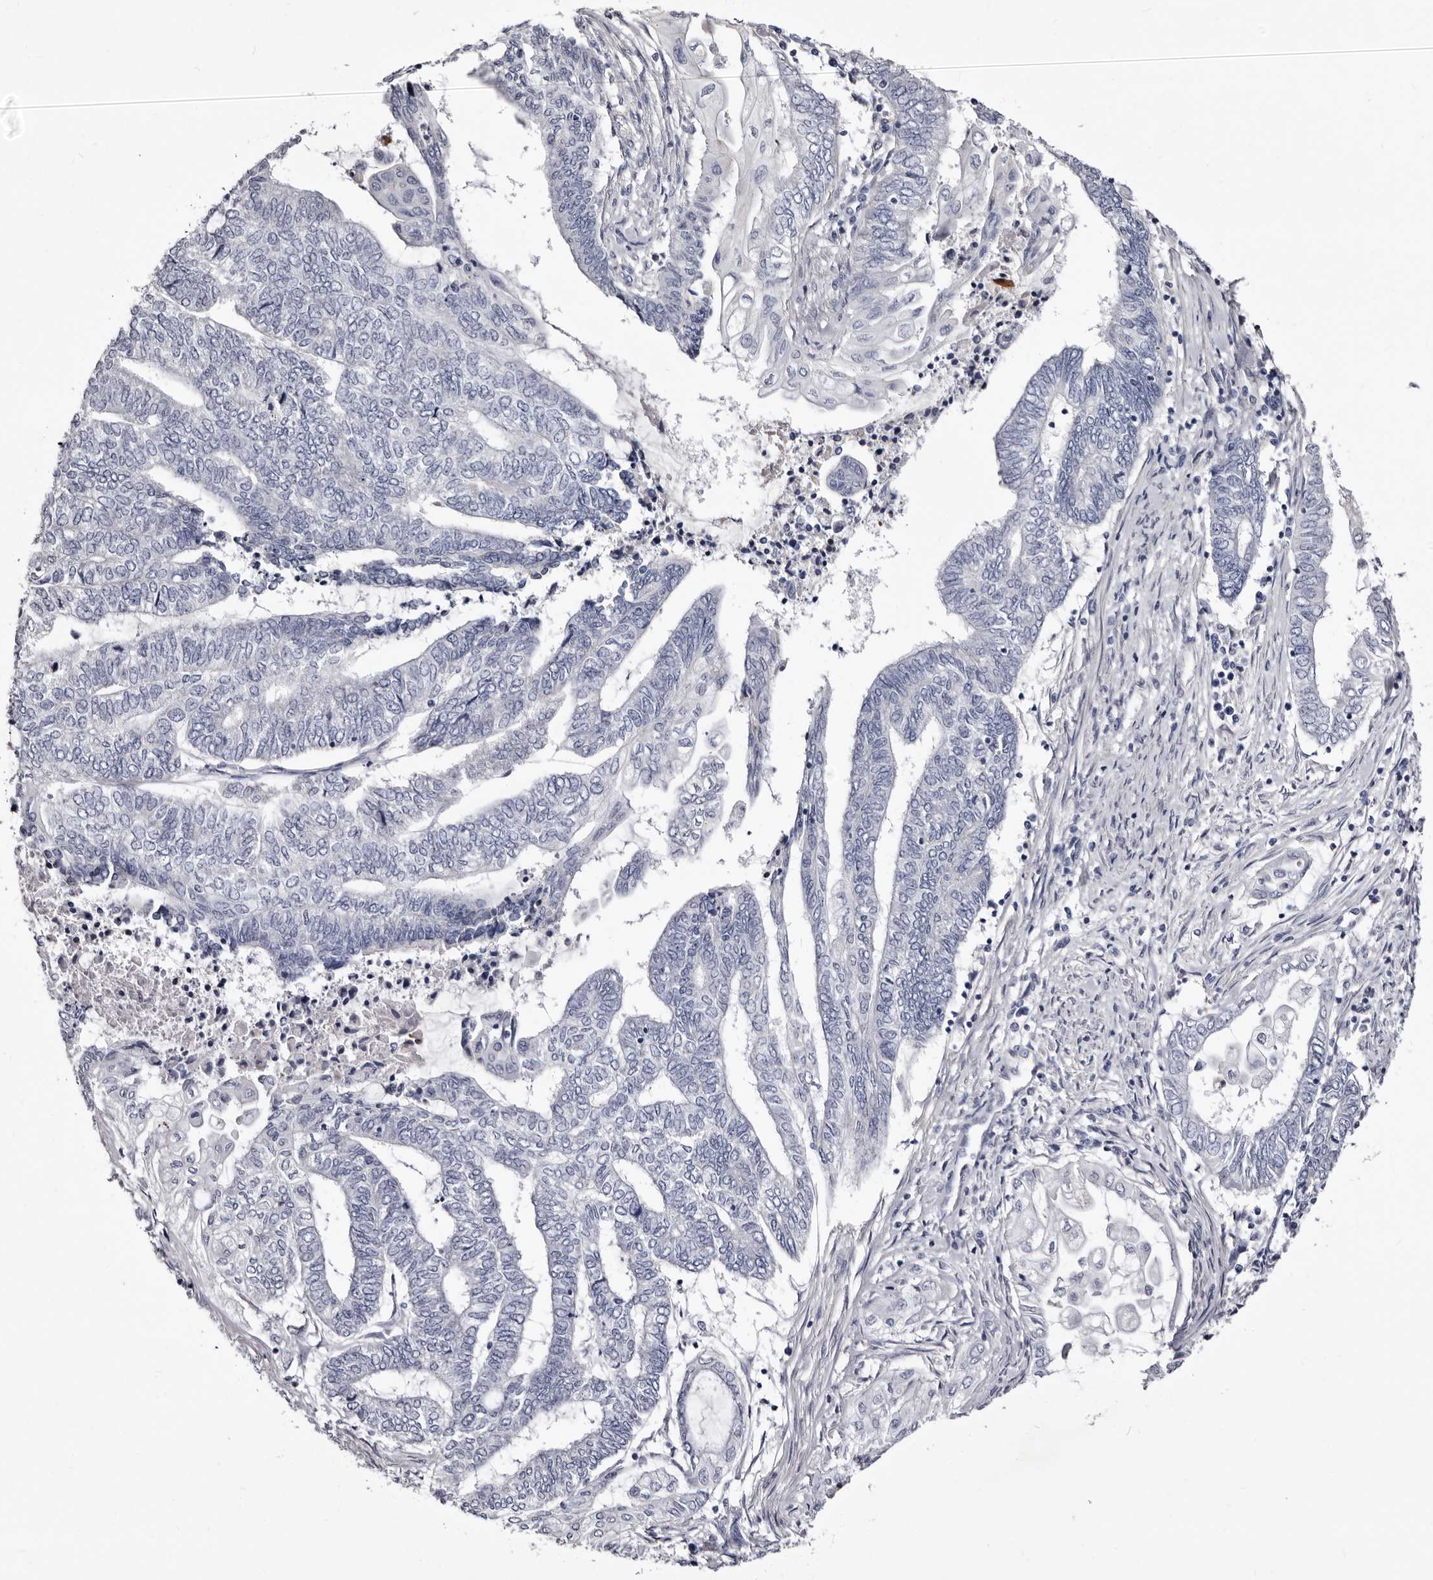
{"staining": {"intensity": "negative", "quantity": "none", "location": "none"}, "tissue": "endometrial cancer", "cell_type": "Tumor cells", "image_type": "cancer", "snomed": [{"axis": "morphology", "description": "Adenocarcinoma, NOS"}, {"axis": "topography", "description": "Uterus"}, {"axis": "topography", "description": "Endometrium"}], "caption": "A high-resolution photomicrograph shows IHC staining of endometrial adenocarcinoma, which reveals no significant staining in tumor cells.", "gene": "AUNIP", "patient": {"sex": "female", "age": 70}}